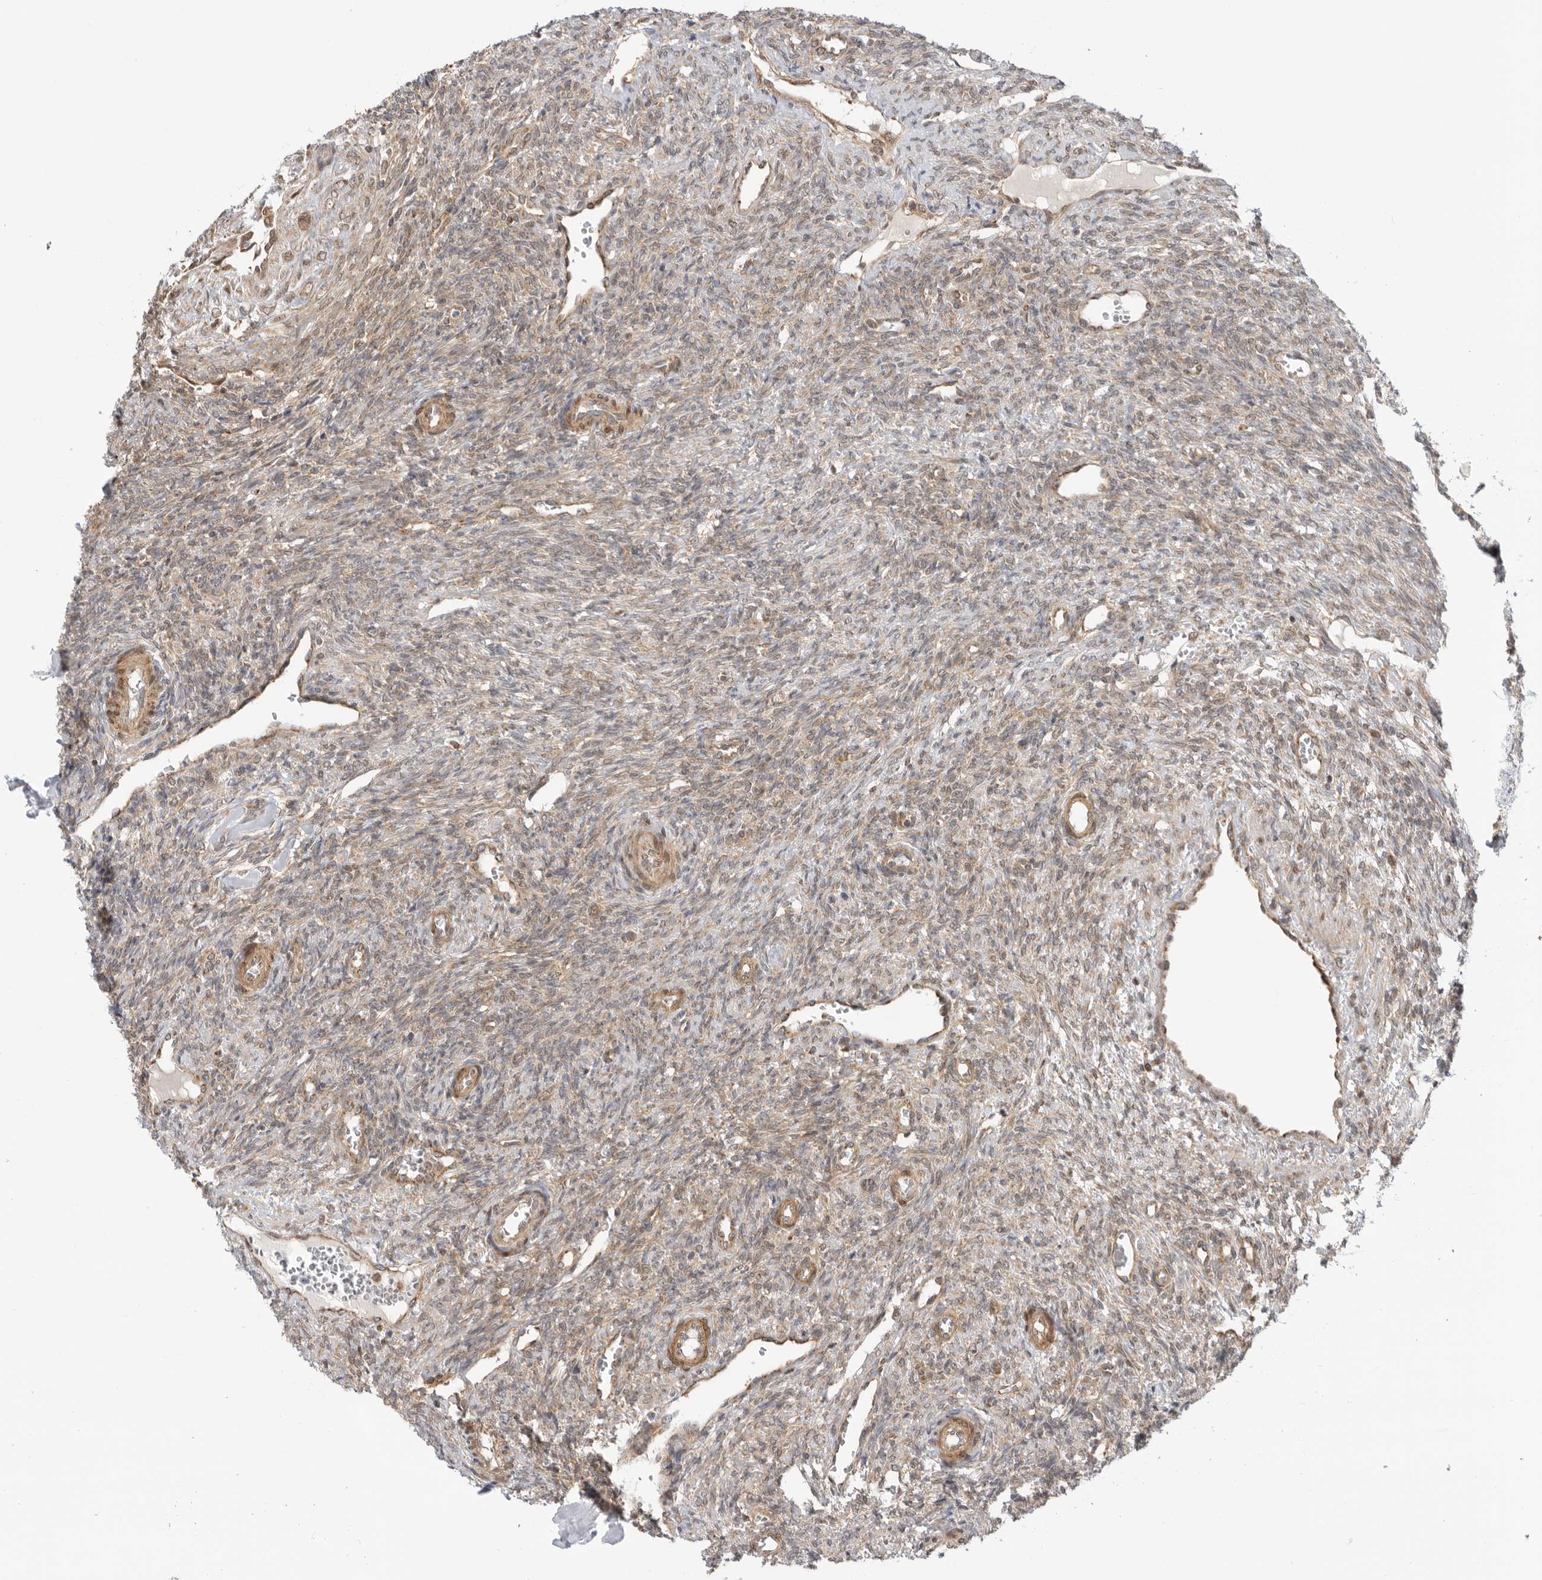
{"staining": {"intensity": "moderate", "quantity": ">75%", "location": "cytoplasmic/membranous"}, "tissue": "ovary", "cell_type": "Follicle cells", "image_type": "normal", "snomed": [{"axis": "morphology", "description": "Normal tissue, NOS"}, {"axis": "topography", "description": "Ovary"}], "caption": "Immunohistochemical staining of unremarkable human ovary reveals moderate cytoplasmic/membranous protein staining in about >75% of follicle cells. The staining is performed using DAB (3,3'-diaminobenzidine) brown chromogen to label protein expression. The nuclei are counter-stained blue using hematoxylin.", "gene": "DCAF8", "patient": {"sex": "female", "age": 41}}